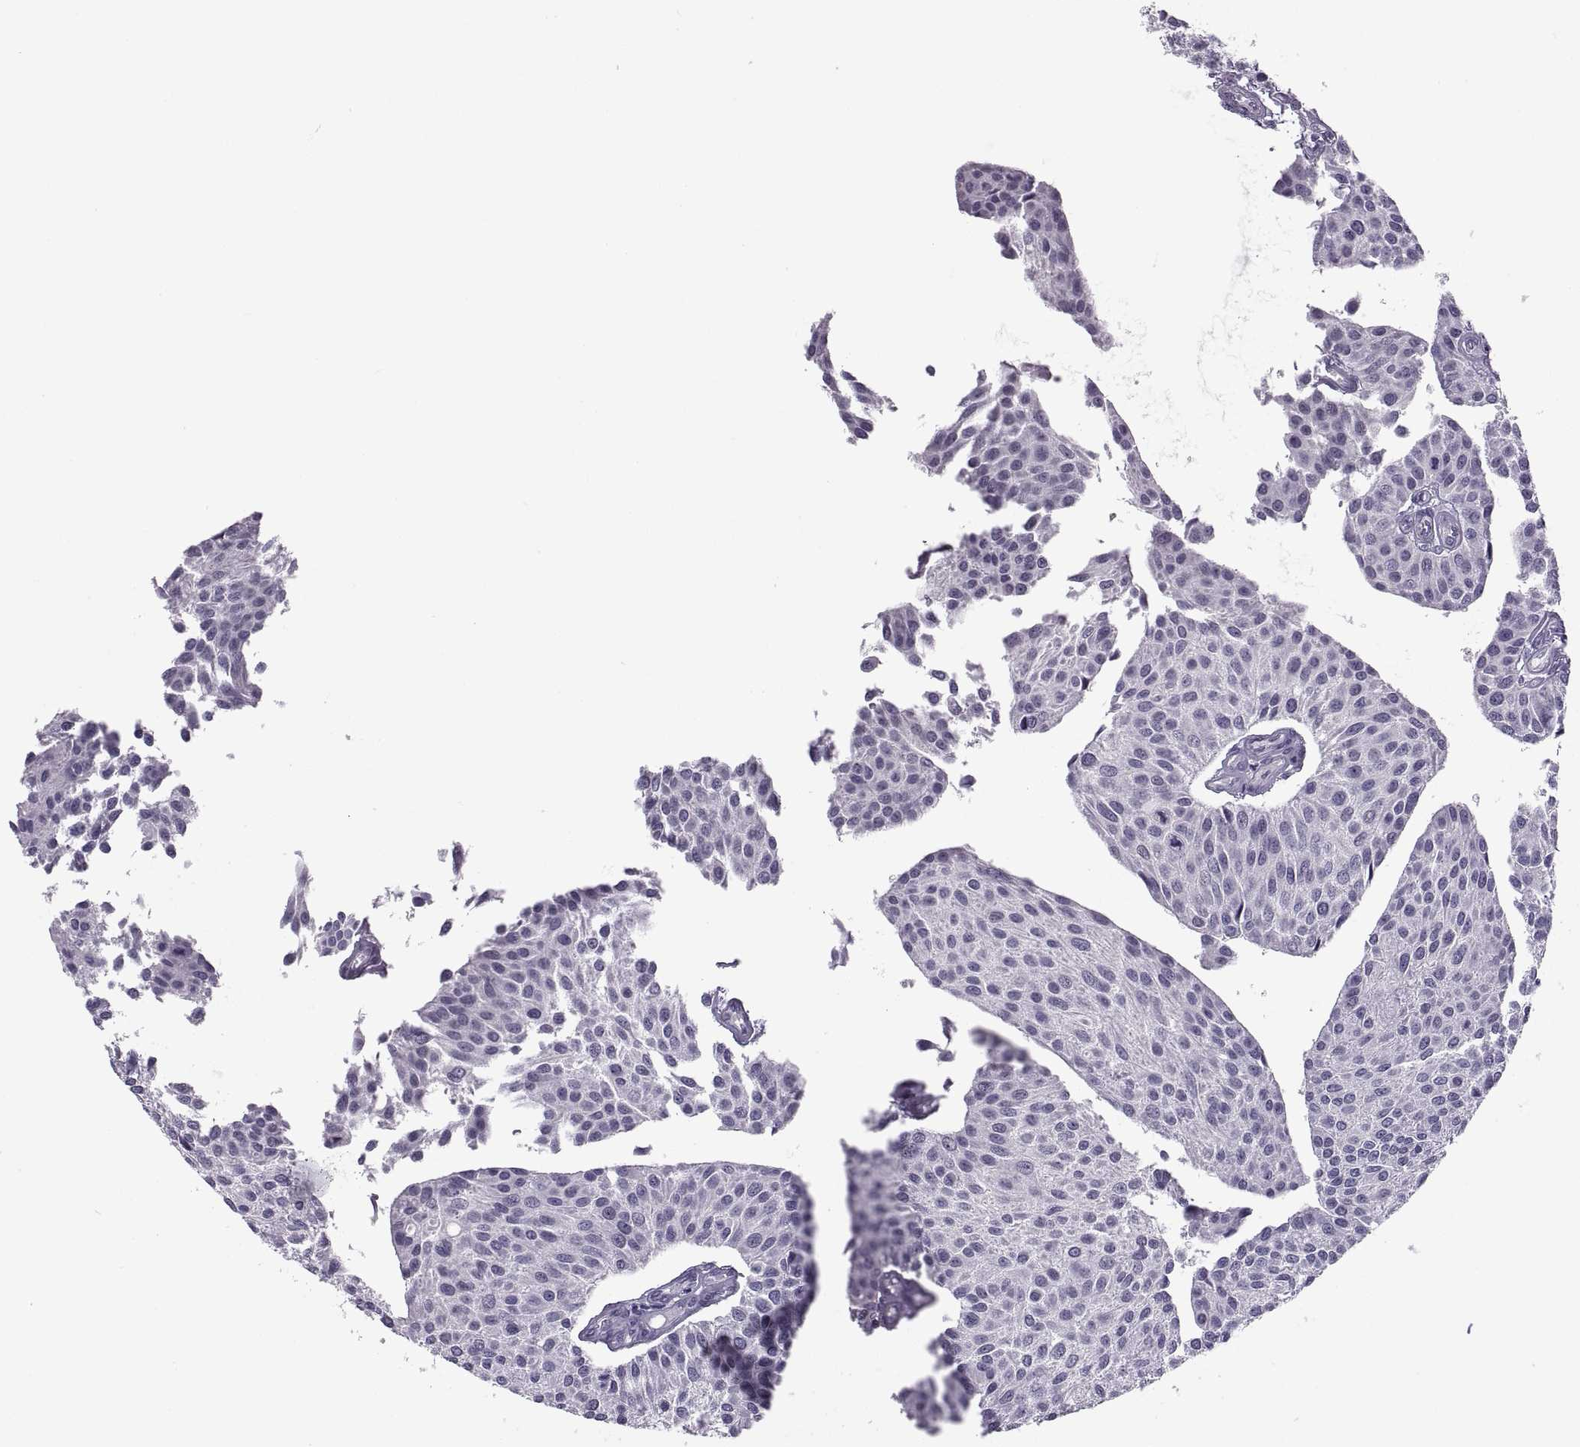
{"staining": {"intensity": "negative", "quantity": "none", "location": "none"}, "tissue": "urothelial cancer", "cell_type": "Tumor cells", "image_type": "cancer", "snomed": [{"axis": "morphology", "description": "Urothelial carcinoma, NOS"}, {"axis": "topography", "description": "Urinary bladder"}], "caption": "IHC image of human urothelial cancer stained for a protein (brown), which exhibits no staining in tumor cells. (Stains: DAB (3,3'-diaminobenzidine) immunohistochemistry (IHC) with hematoxylin counter stain, Microscopy: brightfield microscopy at high magnification).", "gene": "C3orf22", "patient": {"sex": "male", "age": 55}}